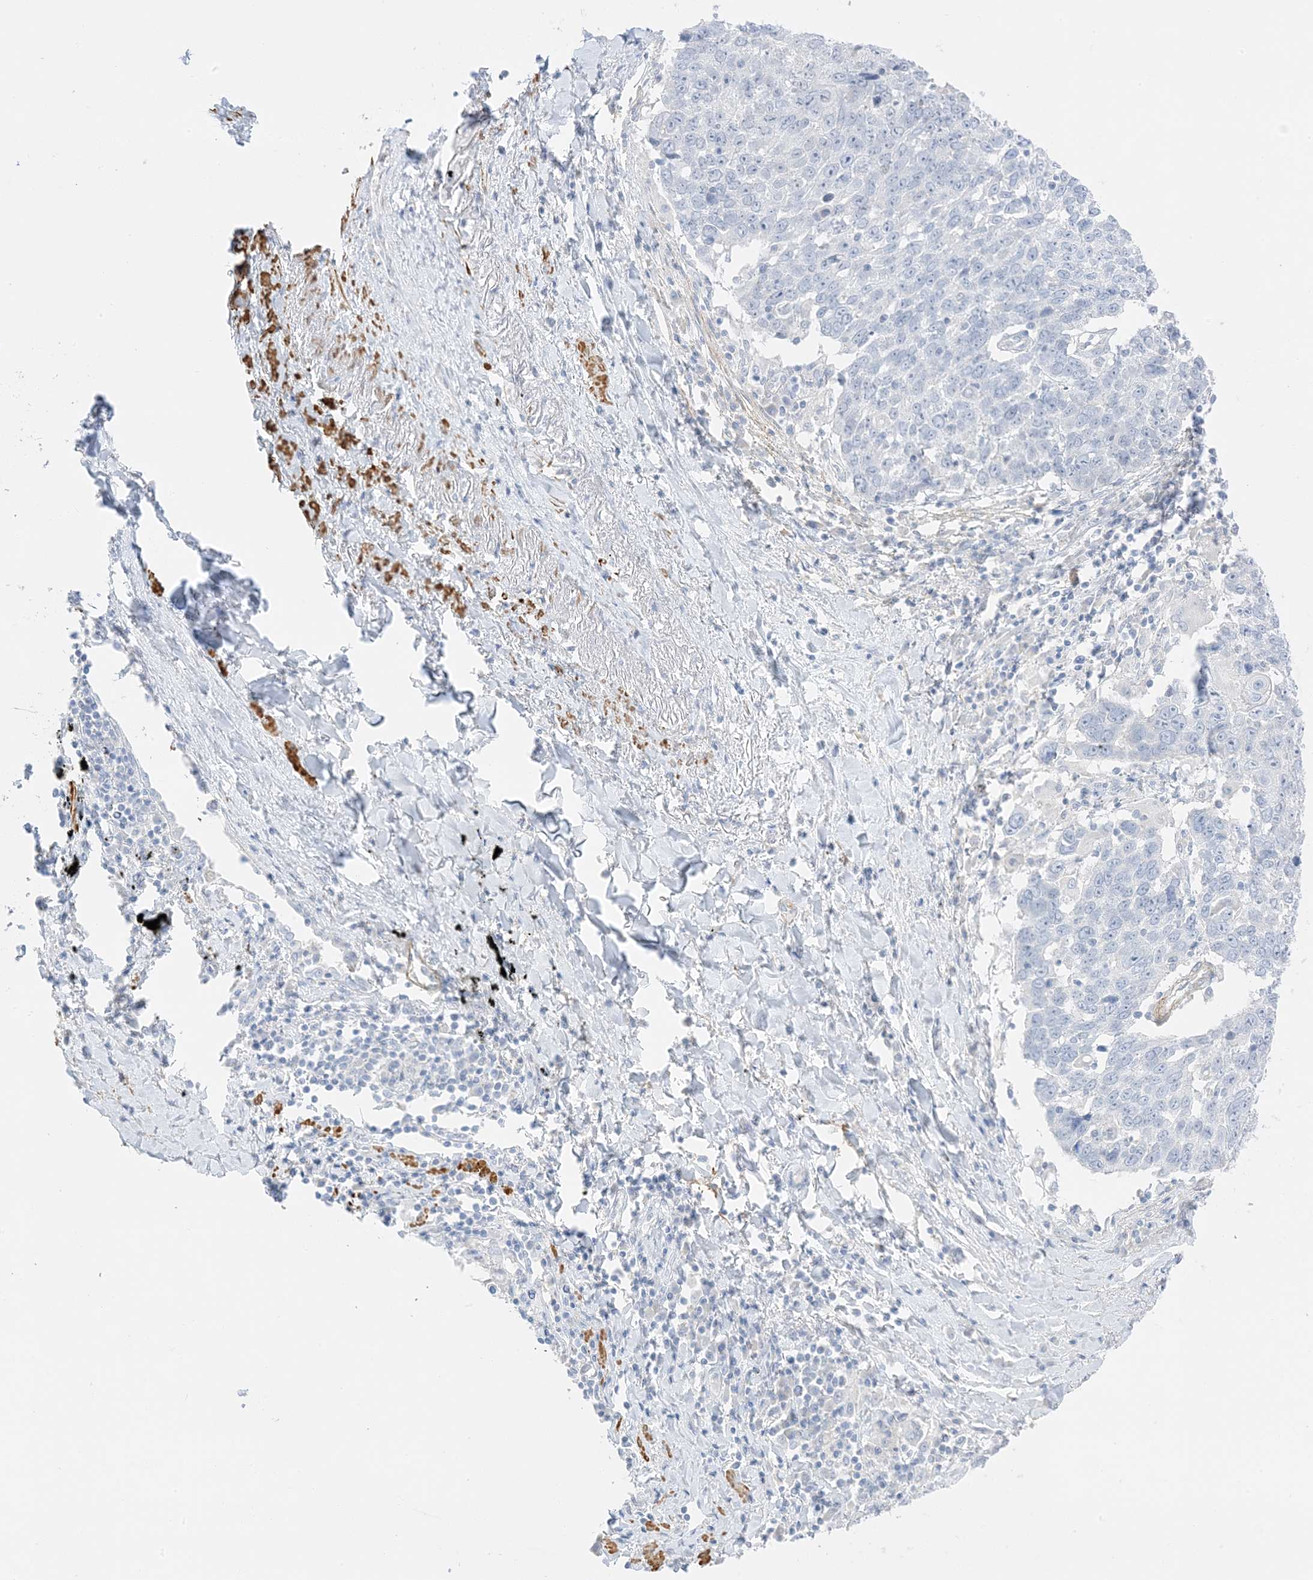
{"staining": {"intensity": "negative", "quantity": "none", "location": "none"}, "tissue": "lung cancer", "cell_type": "Tumor cells", "image_type": "cancer", "snomed": [{"axis": "morphology", "description": "Squamous cell carcinoma, NOS"}, {"axis": "topography", "description": "Lung"}], "caption": "Histopathology image shows no significant protein staining in tumor cells of squamous cell carcinoma (lung). (IHC, brightfield microscopy, high magnification).", "gene": "SLC22A13", "patient": {"sex": "male", "age": 66}}